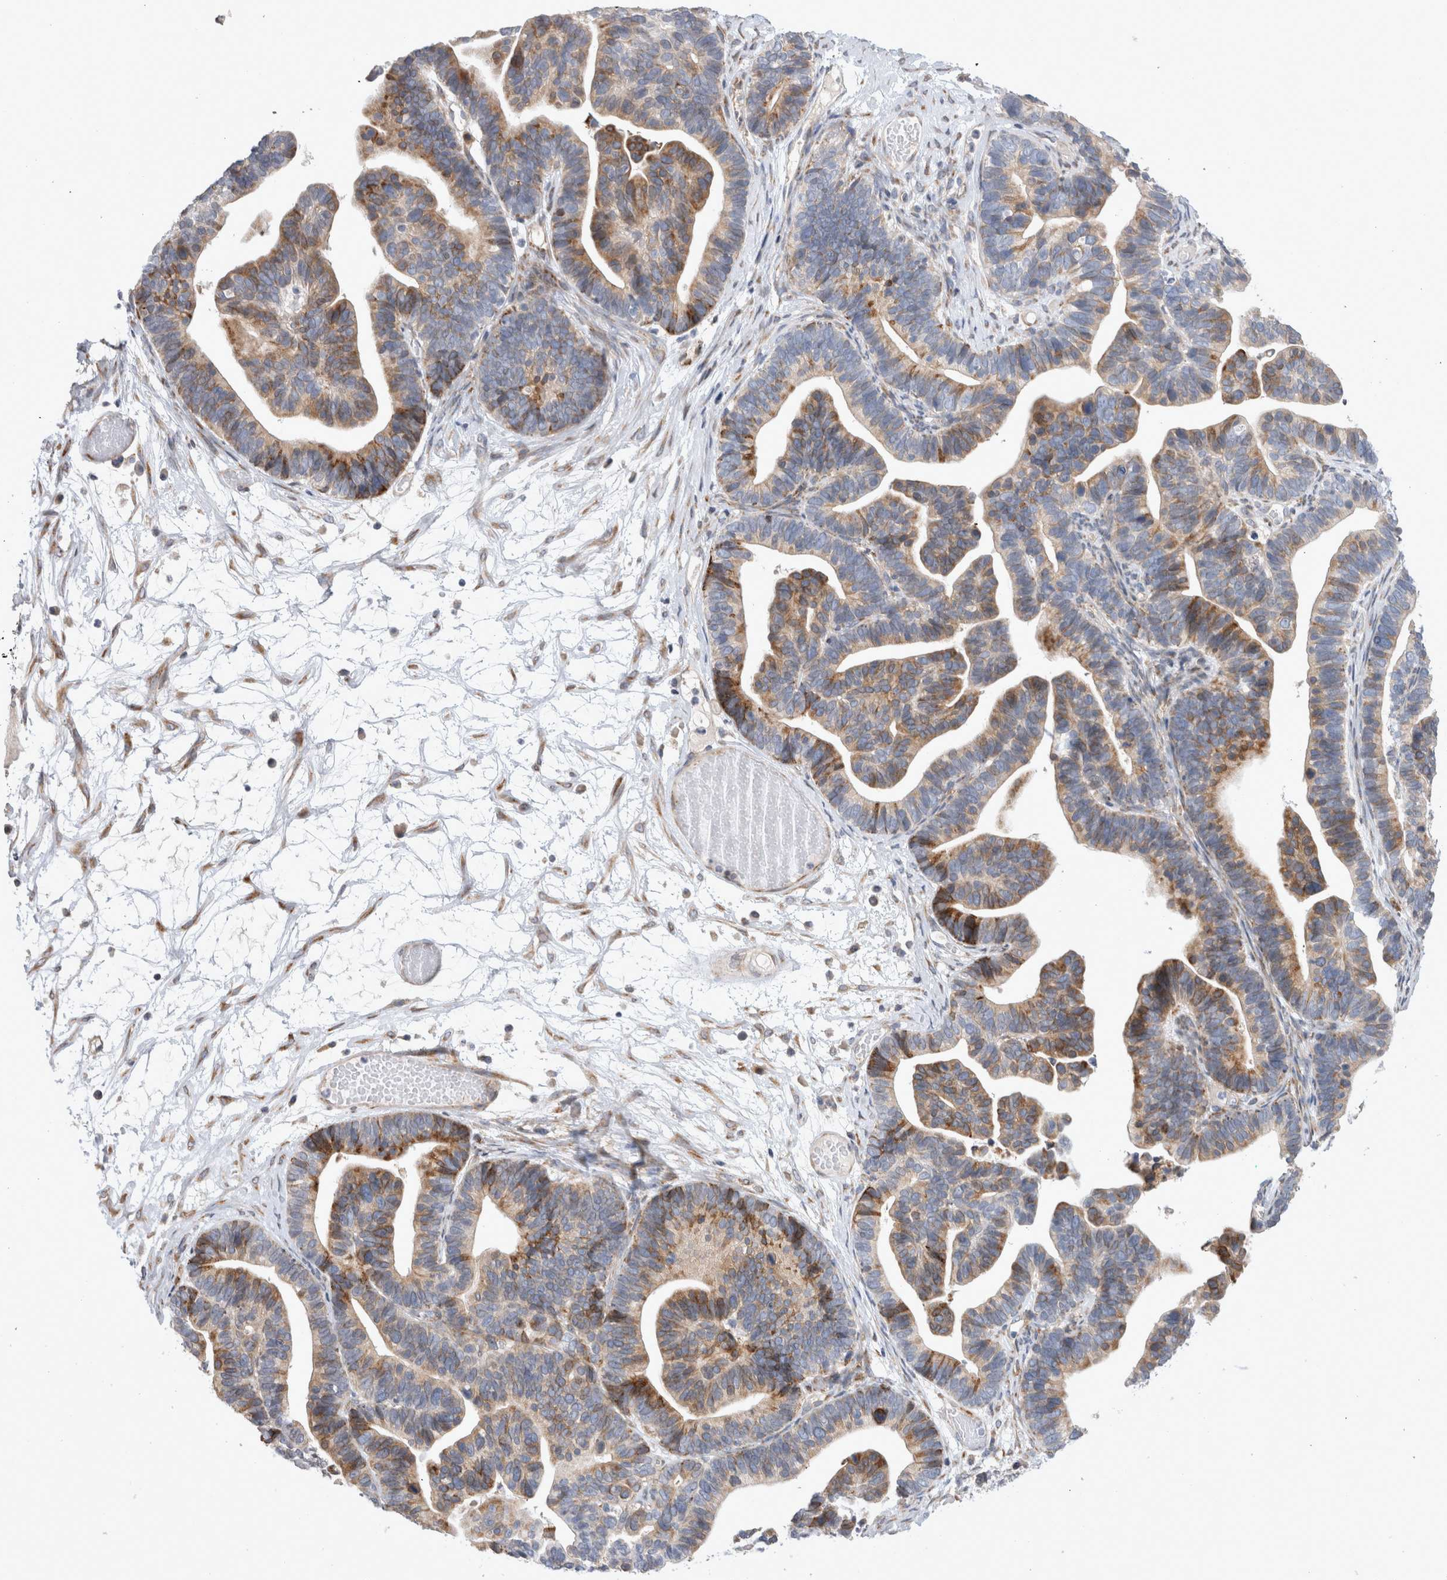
{"staining": {"intensity": "moderate", "quantity": "25%-75%", "location": "cytoplasmic/membranous"}, "tissue": "ovarian cancer", "cell_type": "Tumor cells", "image_type": "cancer", "snomed": [{"axis": "morphology", "description": "Cystadenocarcinoma, serous, NOS"}, {"axis": "topography", "description": "Ovary"}], "caption": "Serous cystadenocarcinoma (ovarian) stained with a protein marker demonstrates moderate staining in tumor cells.", "gene": "TRMT9B", "patient": {"sex": "female", "age": 56}}